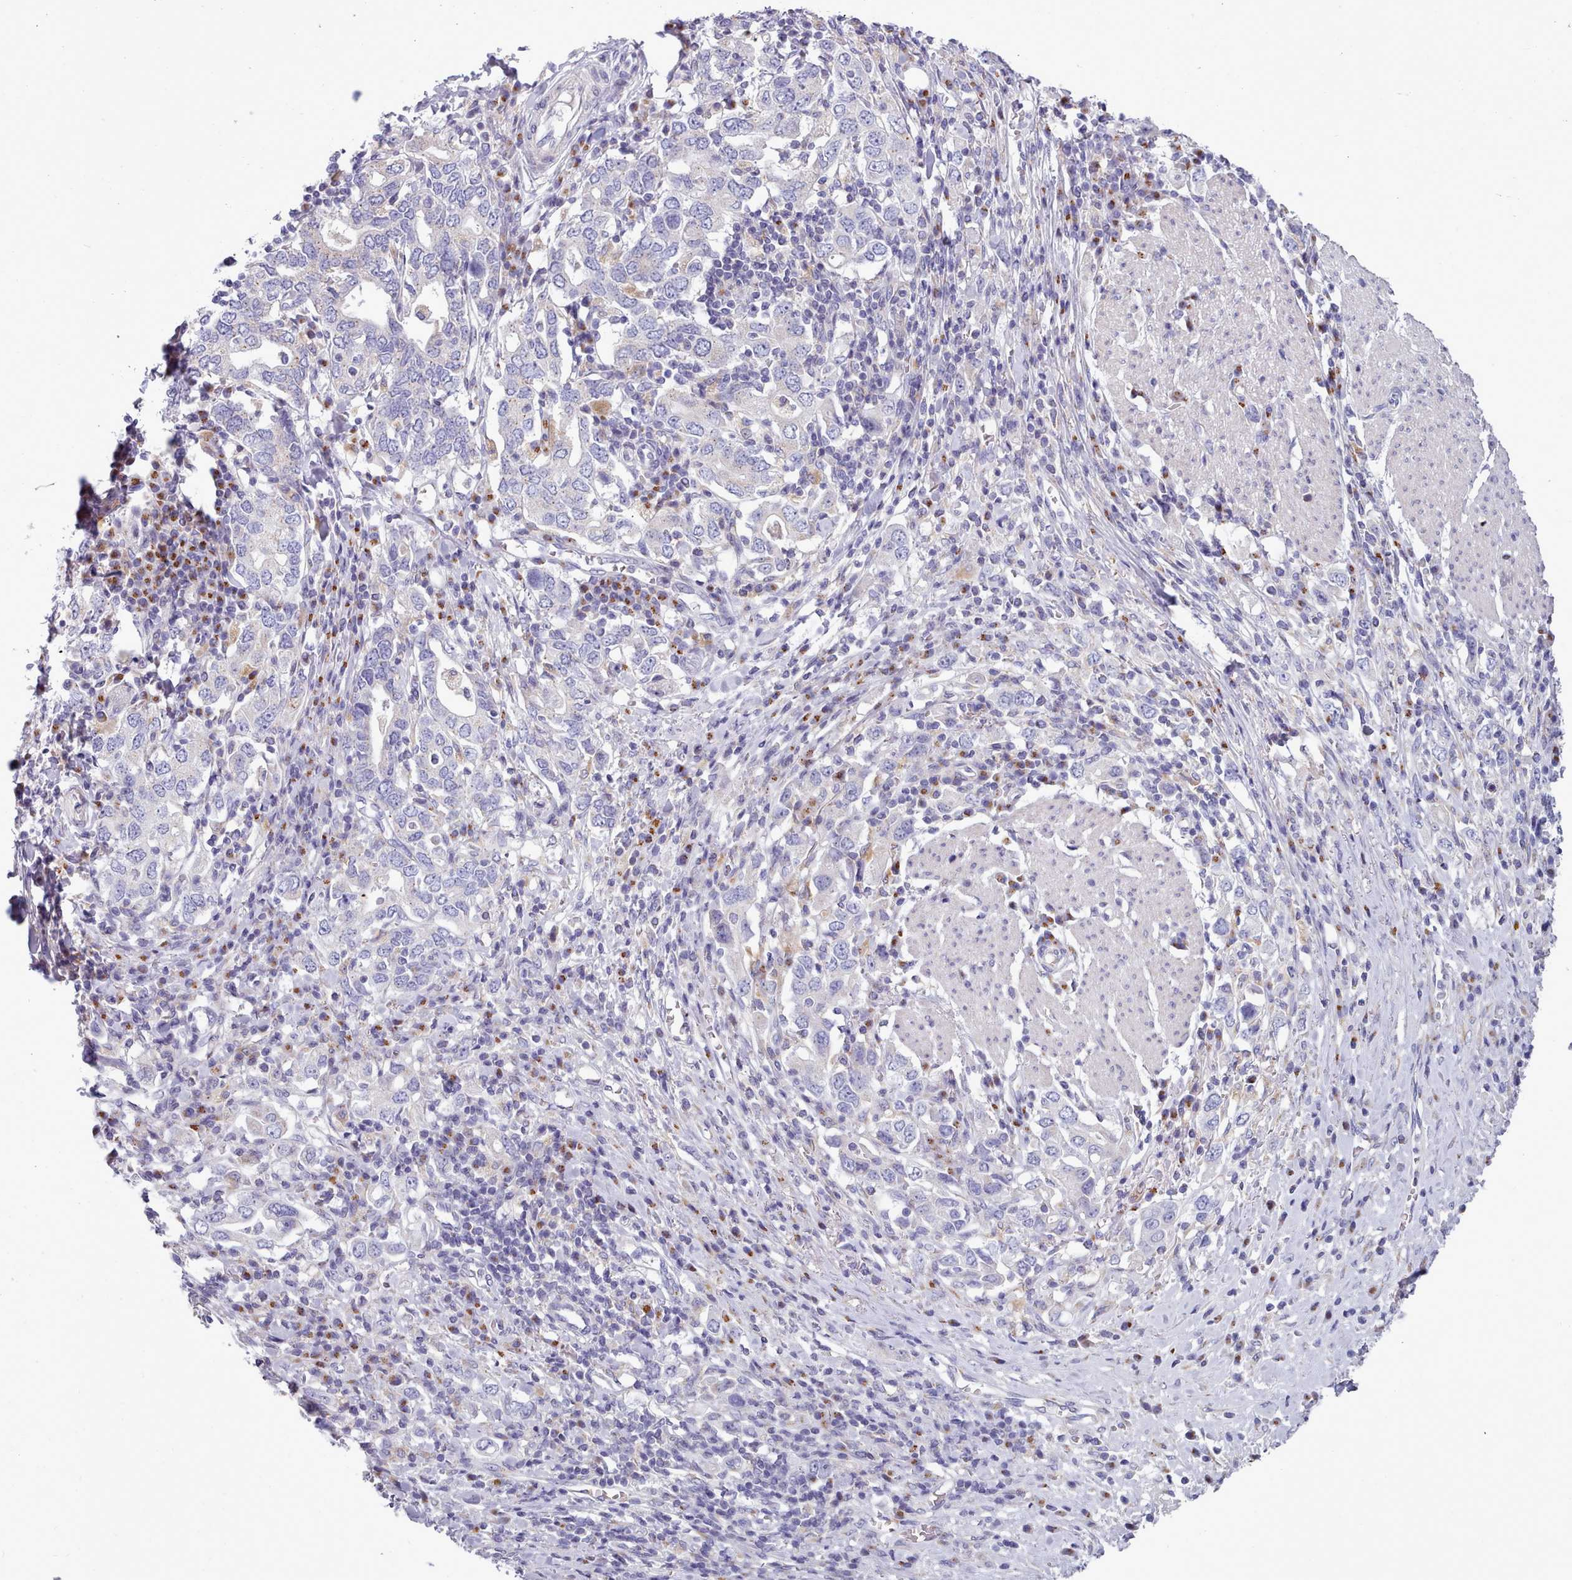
{"staining": {"intensity": "negative", "quantity": "none", "location": "none"}, "tissue": "stomach cancer", "cell_type": "Tumor cells", "image_type": "cancer", "snomed": [{"axis": "morphology", "description": "Adenocarcinoma, NOS"}, {"axis": "topography", "description": "Stomach, upper"}, {"axis": "topography", "description": "Stomach"}], "caption": "Histopathology image shows no protein positivity in tumor cells of stomach cancer tissue.", "gene": "MYRFL", "patient": {"sex": "male", "age": 62}}